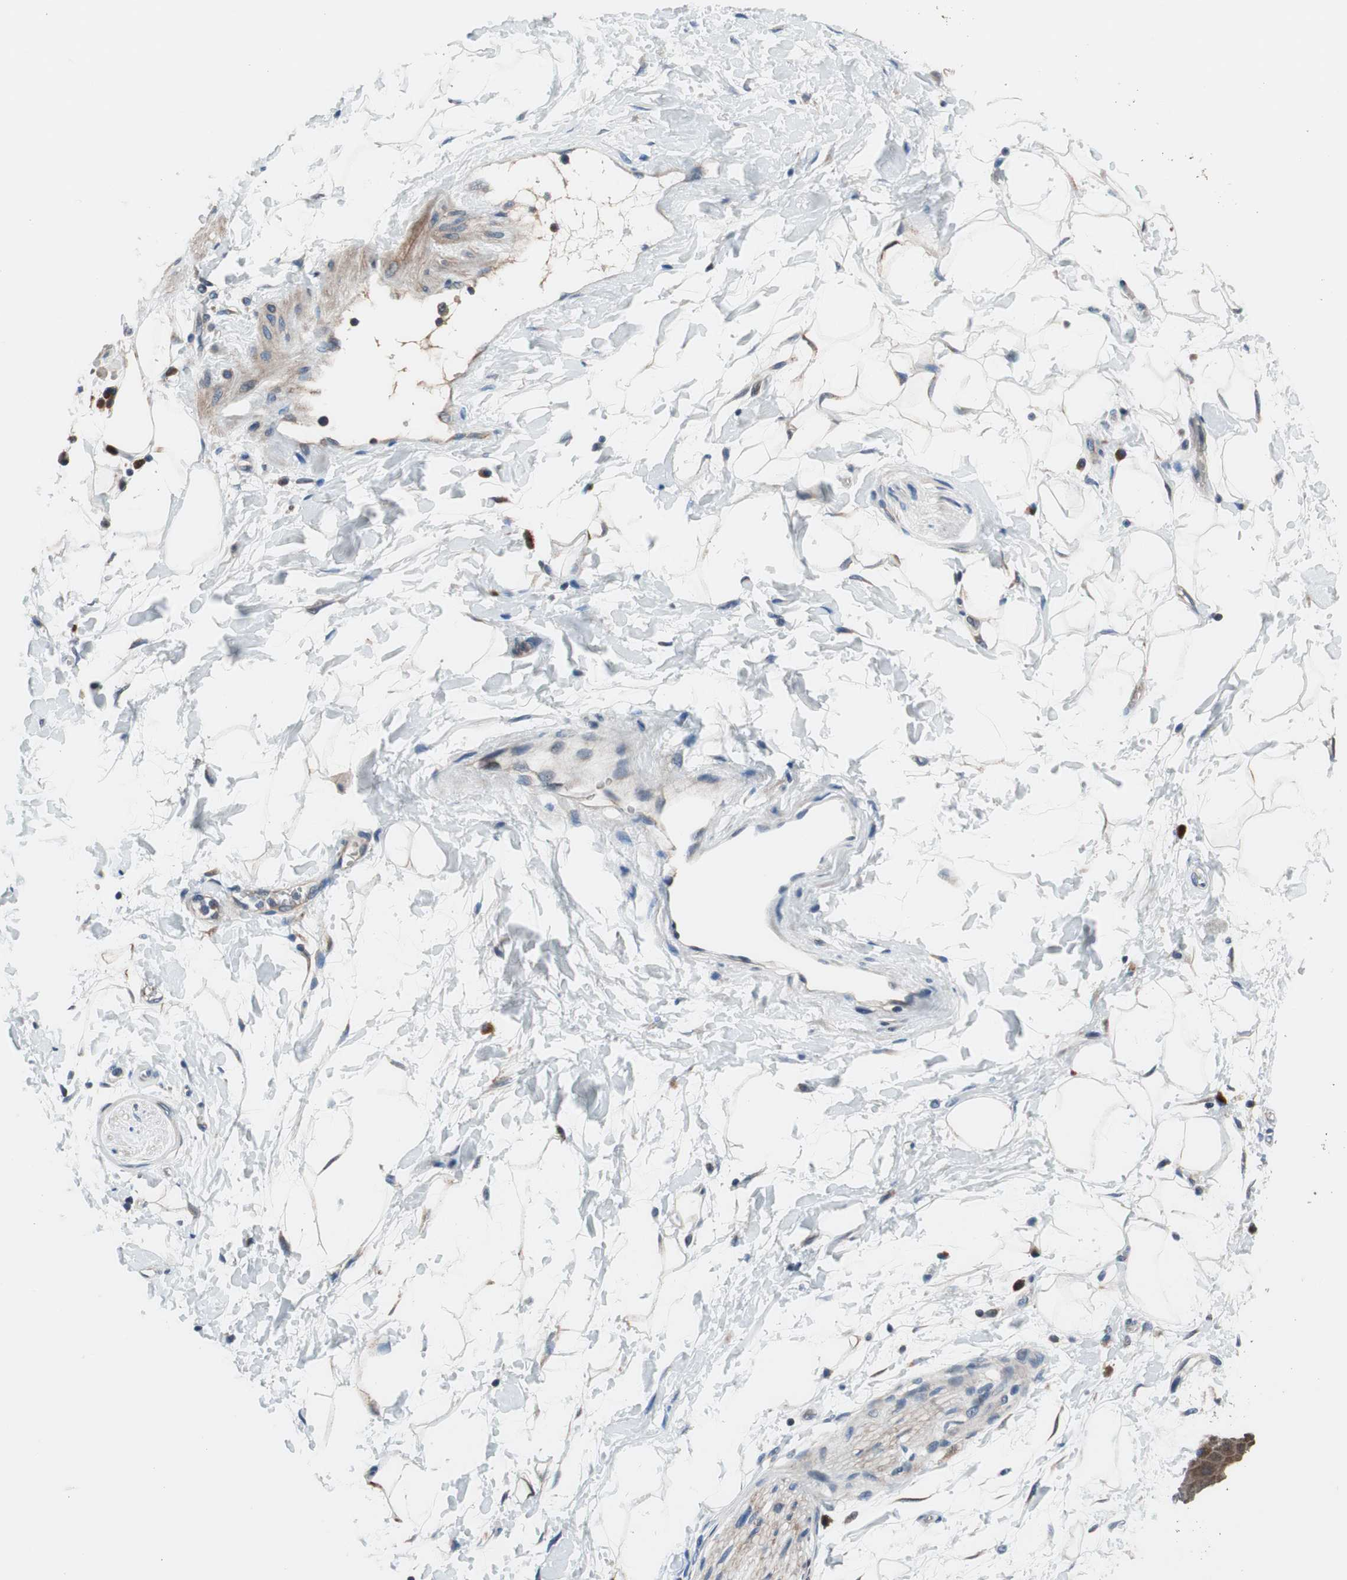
{"staining": {"intensity": "moderate", "quantity": ">75%", "location": "cytoplasmic/membranous"}, "tissue": "adipose tissue", "cell_type": "Adipocytes", "image_type": "normal", "snomed": [{"axis": "morphology", "description": "Normal tissue, NOS"}, {"axis": "topography", "description": "Adipose tissue"}, {"axis": "topography", "description": "Peripheral nerve tissue"}], "caption": "Human adipose tissue stained for a protein (brown) exhibits moderate cytoplasmic/membranous positive staining in approximately >75% of adipocytes.", "gene": "PRDX2", "patient": {"sex": "male", "age": 52}}